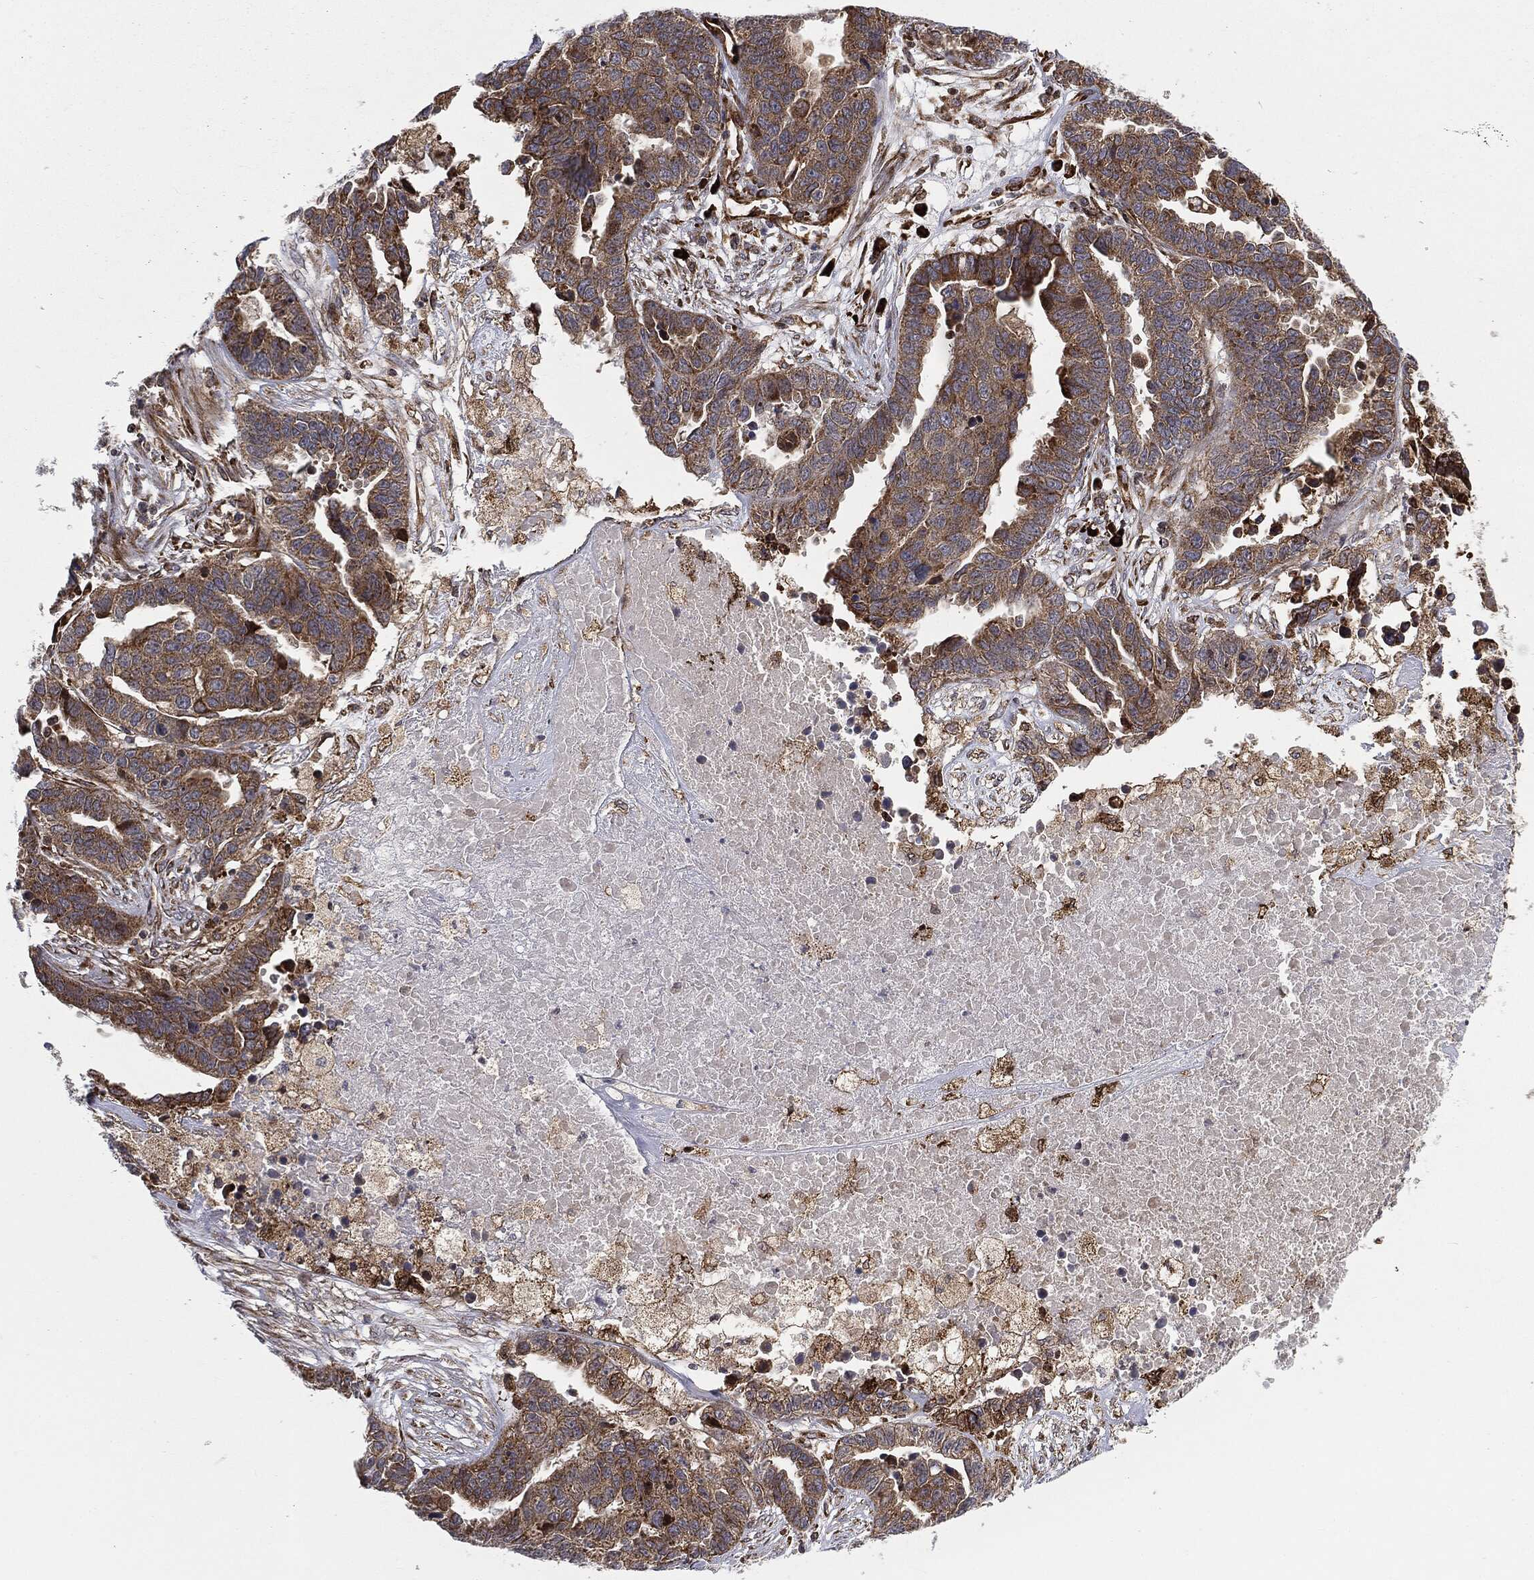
{"staining": {"intensity": "moderate", "quantity": ">75%", "location": "cytoplasmic/membranous"}, "tissue": "ovarian cancer", "cell_type": "Tumor cells", "image_type": "cancer", "snomed": [{"axis": "morphology", "description": "Cystadenocarcinoma, serous, NOS"}, {"axis": "topography", "description": "Ovary"}], "caption": "This photomicrograph demonstrates immunohistochemistry staining of serous cystadenocarcinoma (ovarian), with medium moderate cytoplasmic/membranous expression in about >75% of tumor cells.", "gene": "CYLD", "patient": {"sex": "female", "age": 87}}